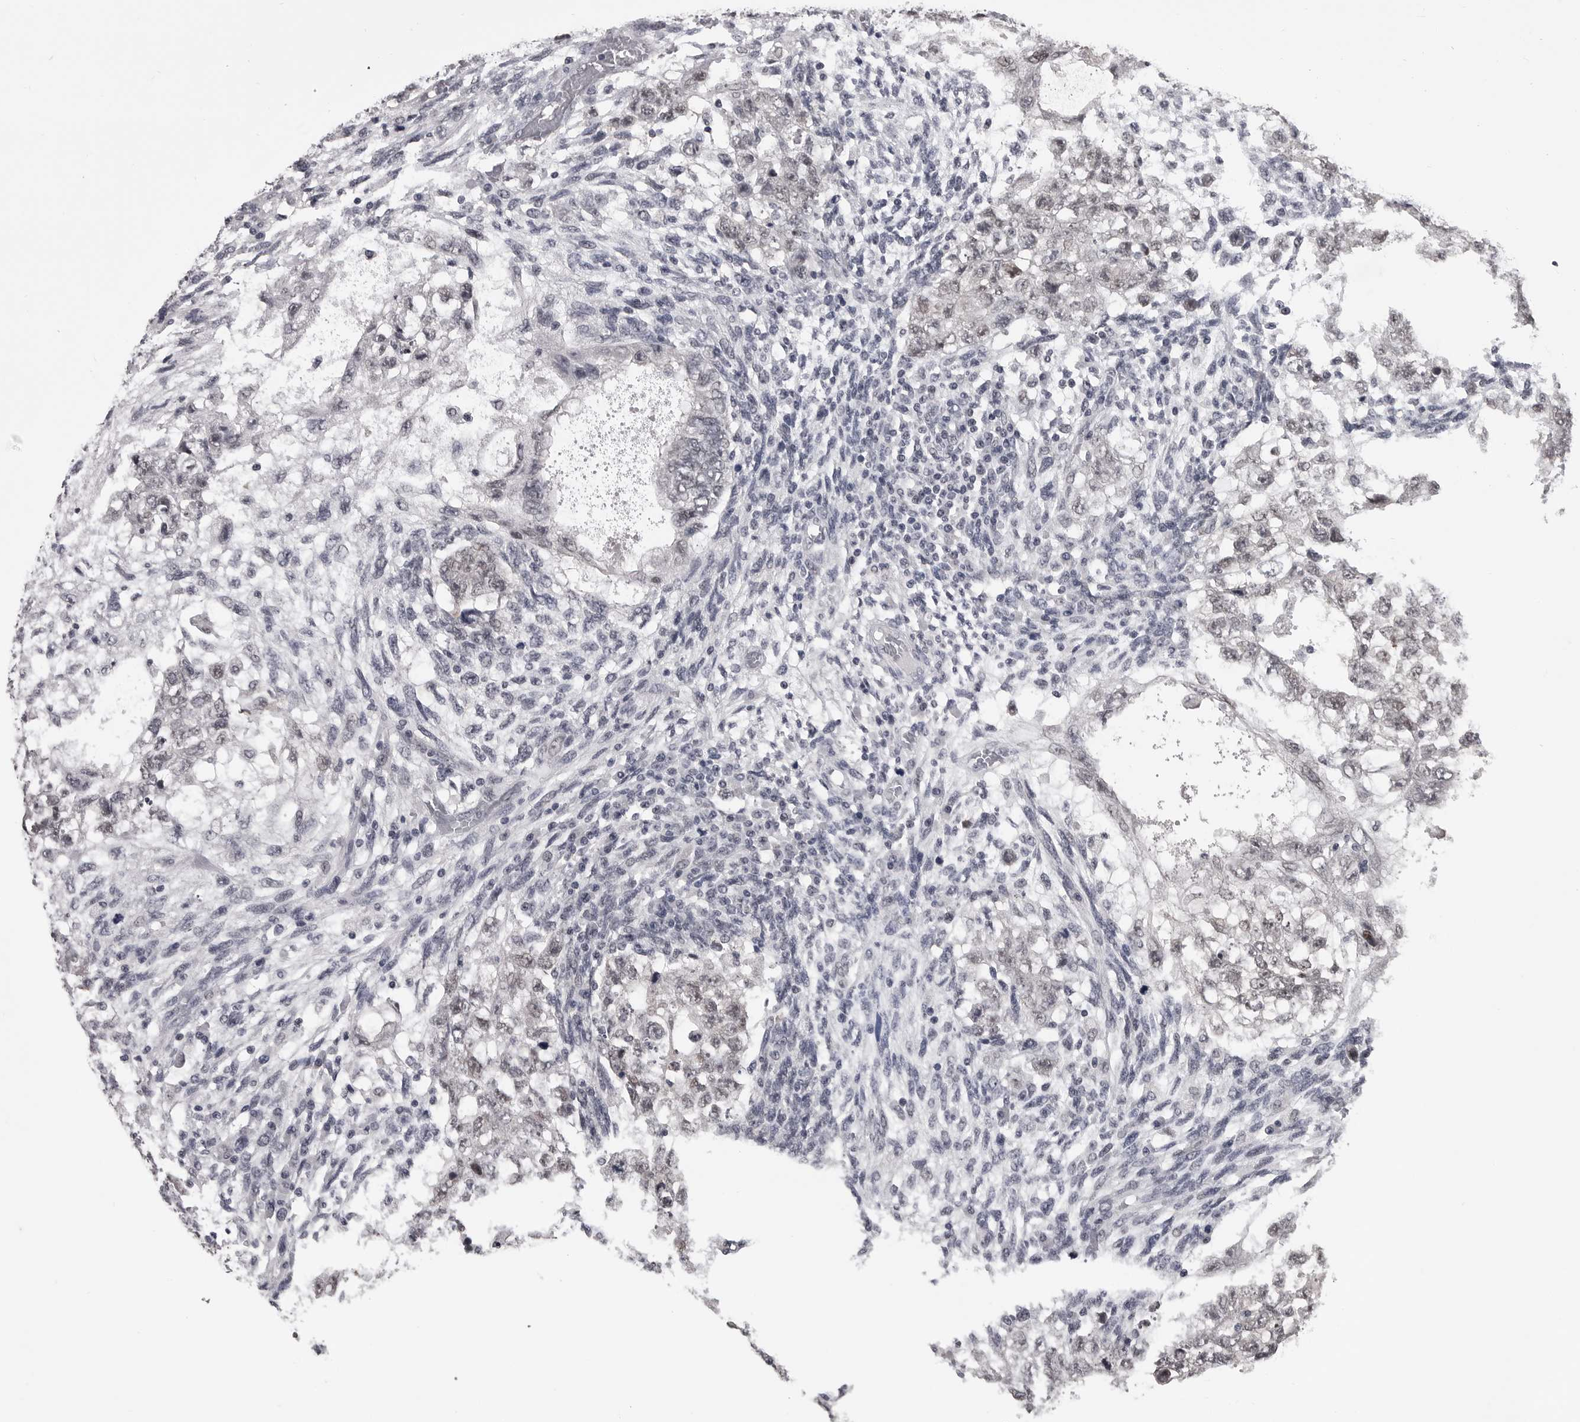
{"staining": {"intensity": "weak", "quantity": ">75%", "location": "nuclear"}, "tissue": "testis cancer", "cell_type": "Tumor cells", "image_type": "cancer", "snomed": [{"axis": "morphology", "description": "Normal tissue, NOS"}, {"axis": "morphology", "description": "Carcinoma, Embryonal, NOS"}, {"axis": "topography", "description": "Testis"}], "caption": "A photomicrograph of human testis cancer stained for a protein exhibits weak nuclear brown staining in tumor cells.", "gene": "DLG2", "patient": {"sex": "male", "age": 36}}